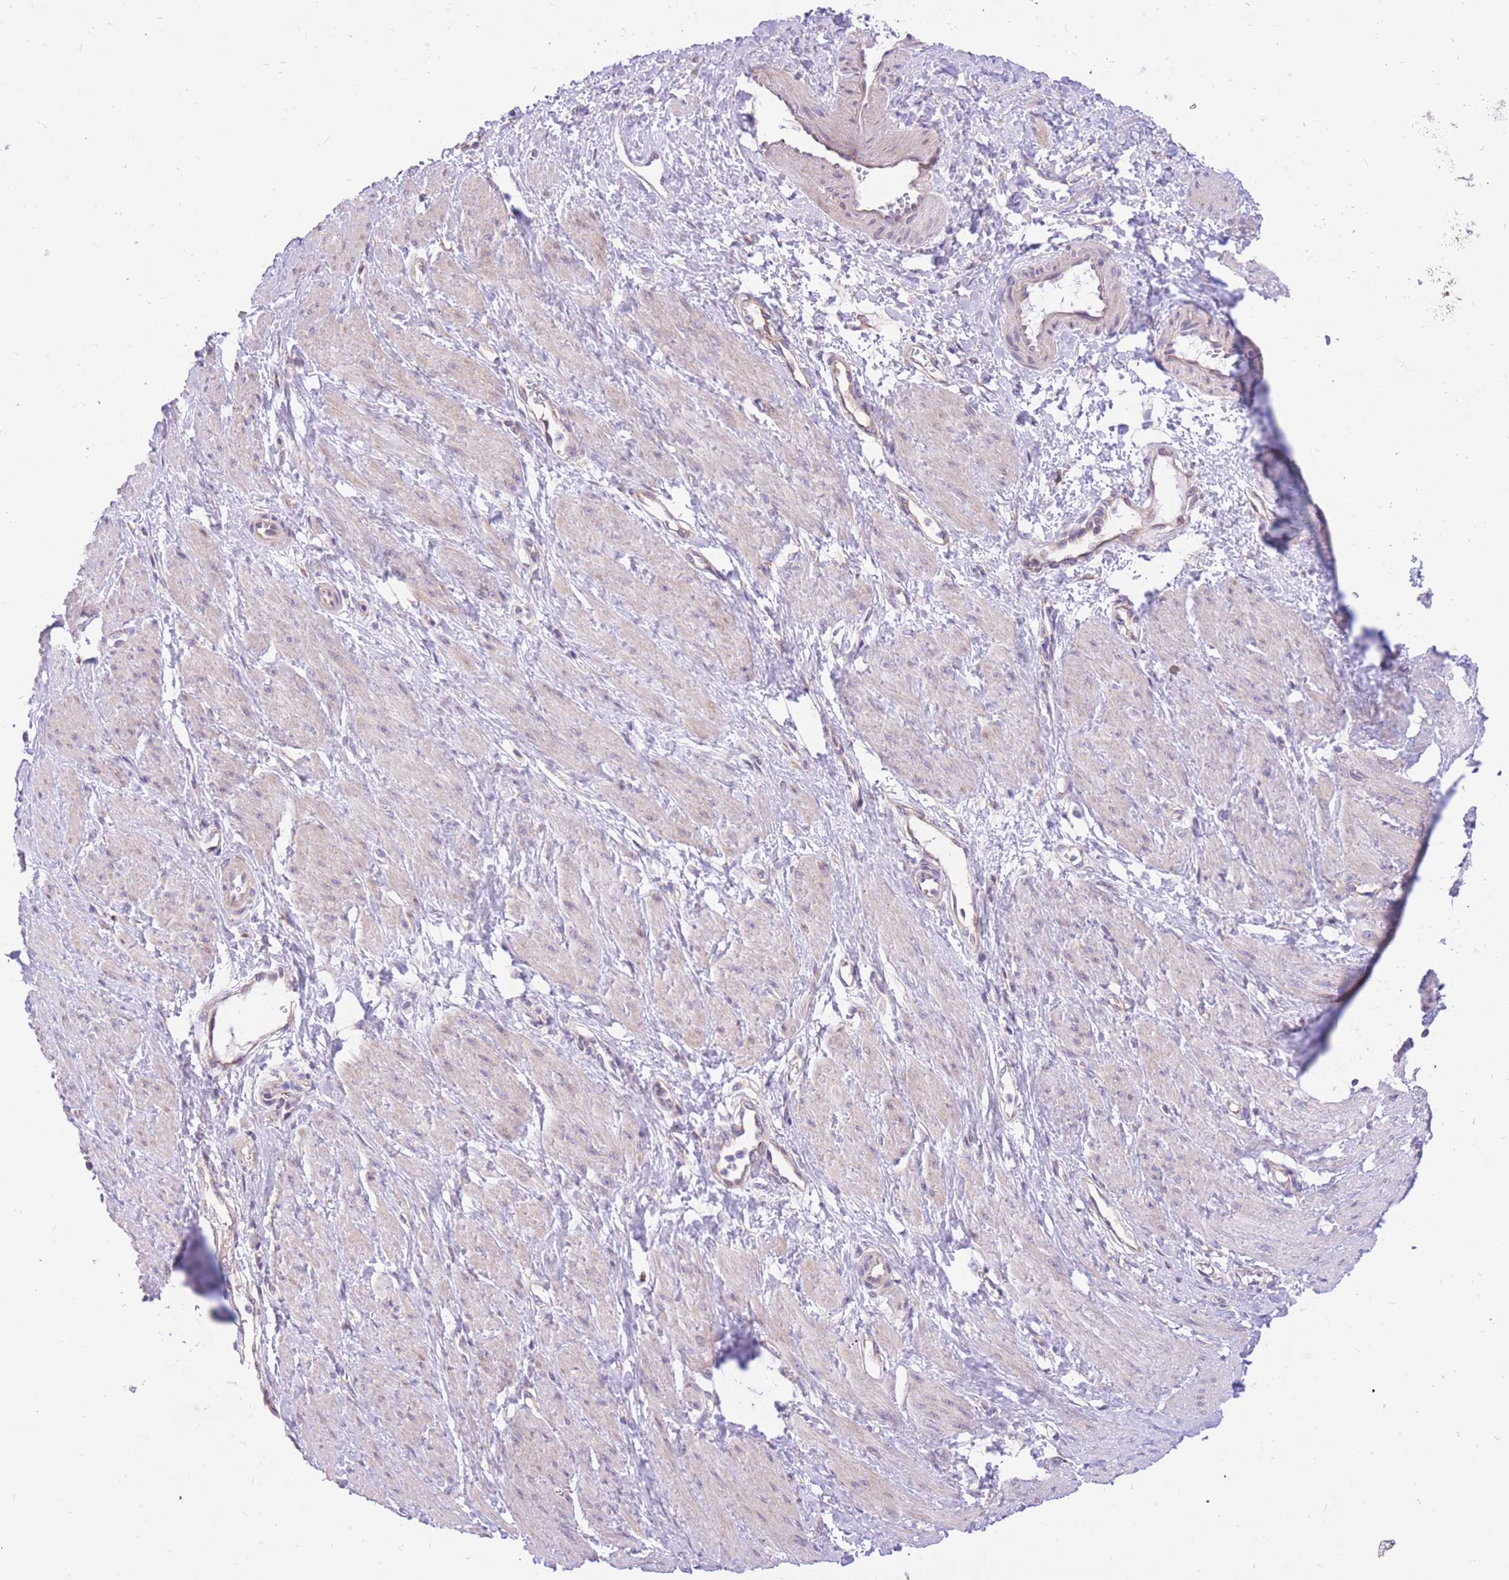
{"staining": {"intensity": "negative", "quantity": "none", "location": "none"}, "tissue": "smooth muscle", "cell_type": "Smooth muscle cells", "image_type": "normal", "snomed": [{"axis": "morphology", "description": "Normal tissue, NOS"}, {"axis": "topography", "description": "Smooth muscle"}, {"axis": "topography", "description": "Uterus"}], "caption": "Human smooth muscle stained for a protein using immunohistochemistry (IHC) reveals no expression in smooth muscle cells.", "gene": "TOPAZ1", "patient": {"sex": "female", "age": 39}}